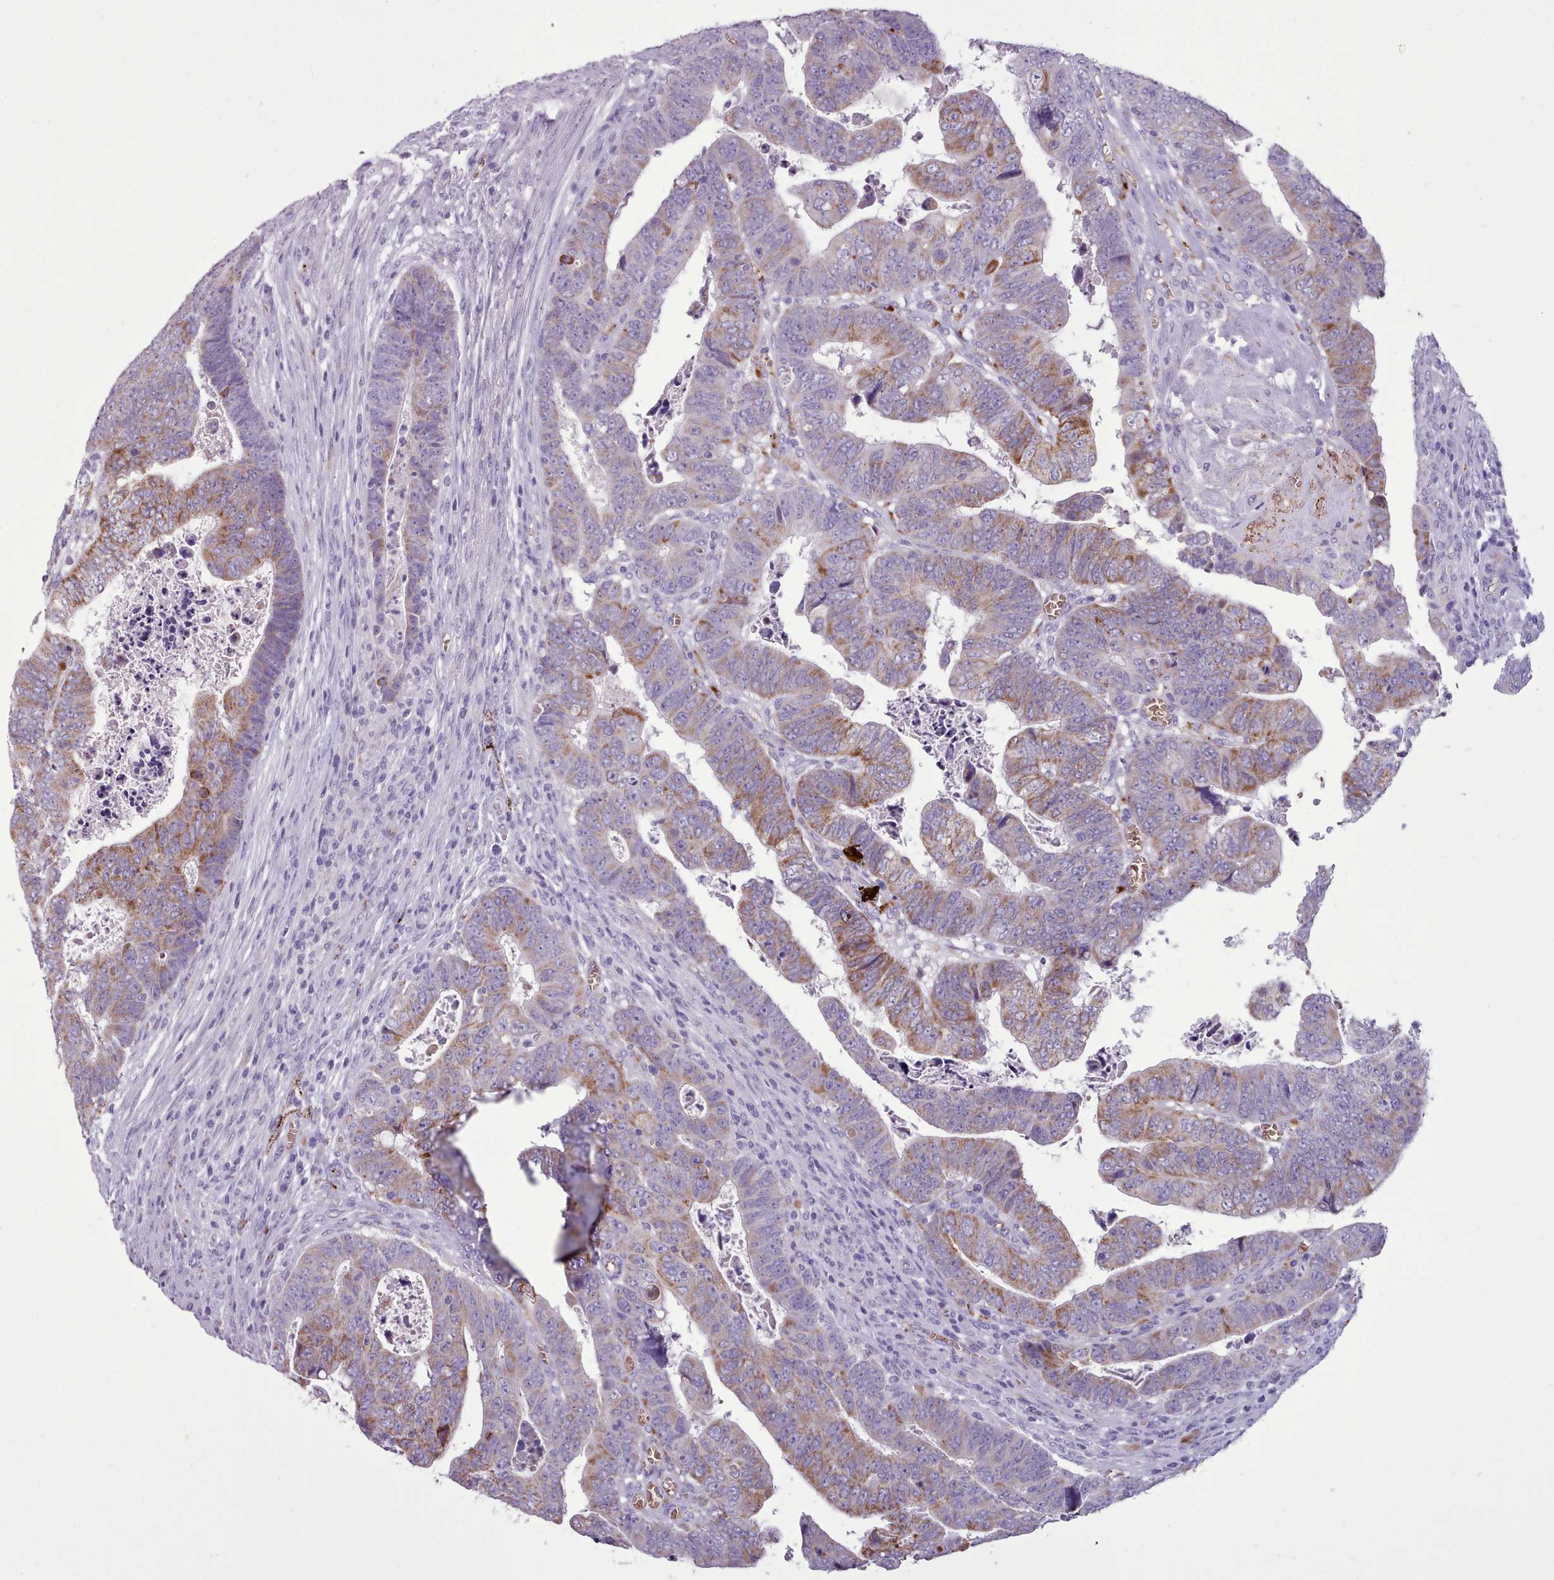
{"staining": {"intensity": "moderate", "quantity": "25%-75%", "location": "cytoplasmic/membranous"}, "tissue": "colorectal cancer", "cell_type": "Tumor cells", "image_type": "cancer", "snomed": [{"axis": "morphology", "description": "Normal tissue, NOS"}, {"axis": "morphology", "description": "Adenocarcinoma, NOS"}, {"axis": "topography", "description": "Rectum"}], "caption": "Immunohistochemical staining of human adenocarcinoma (colorectal) exhibits medium levels of moderate cytoplasmic/membranous protein positivity in approximately 25%-75% of tumor cells. (DAB (3,3'-diaminobenzidine) IHC, brown staining for protein, blue staining for nuclei).", "gene": "AK4", "patient": {"sex": "female", "age": 65}}